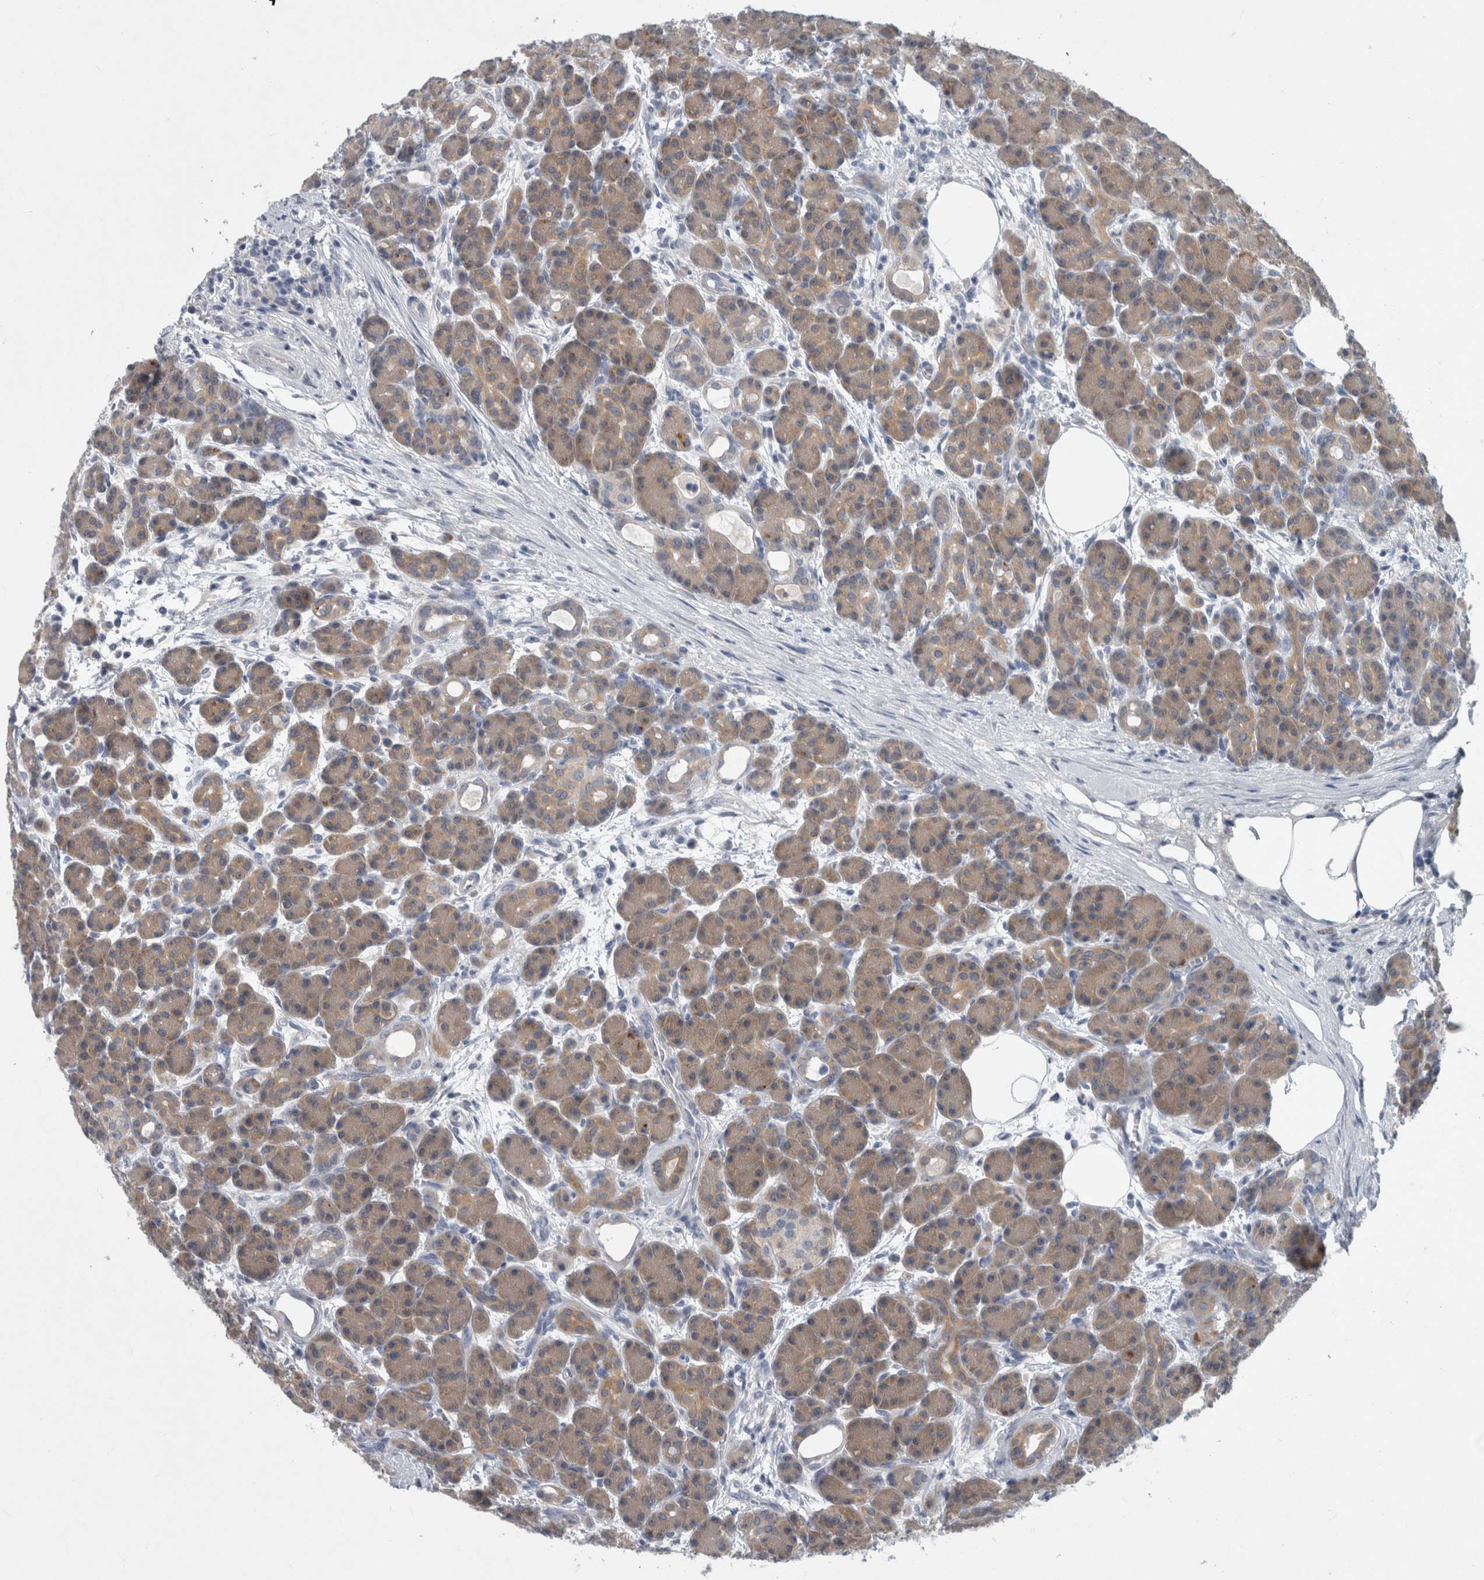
{"staining": {"intensity": "weak", "quantity": ">75%", "location": "cytoplasmic/membranous"}, "tissue": "pancreas", "cell_type": "Exocrine glandular cells", "image_type": "normal", "snomed": [{"axis": "morphology", "description": "Normal tissue, NOS"}, {"axis": "topography", "description": "Pancreas"}], "caption": "A histopathology image of human pancreas stained for a protein demonstrates weak cytoplasmic/membranous brown staining in exocrine glandular cells. The staining was performed using DAB (3,3'-diaminobenzidine) to visualize the protein expression in brown, while the nuclei were stained in blue with hematoxylin (Magnification: 20x).", "gene": "FAM83H", "patient": {"sex": "male", "age": 63}}